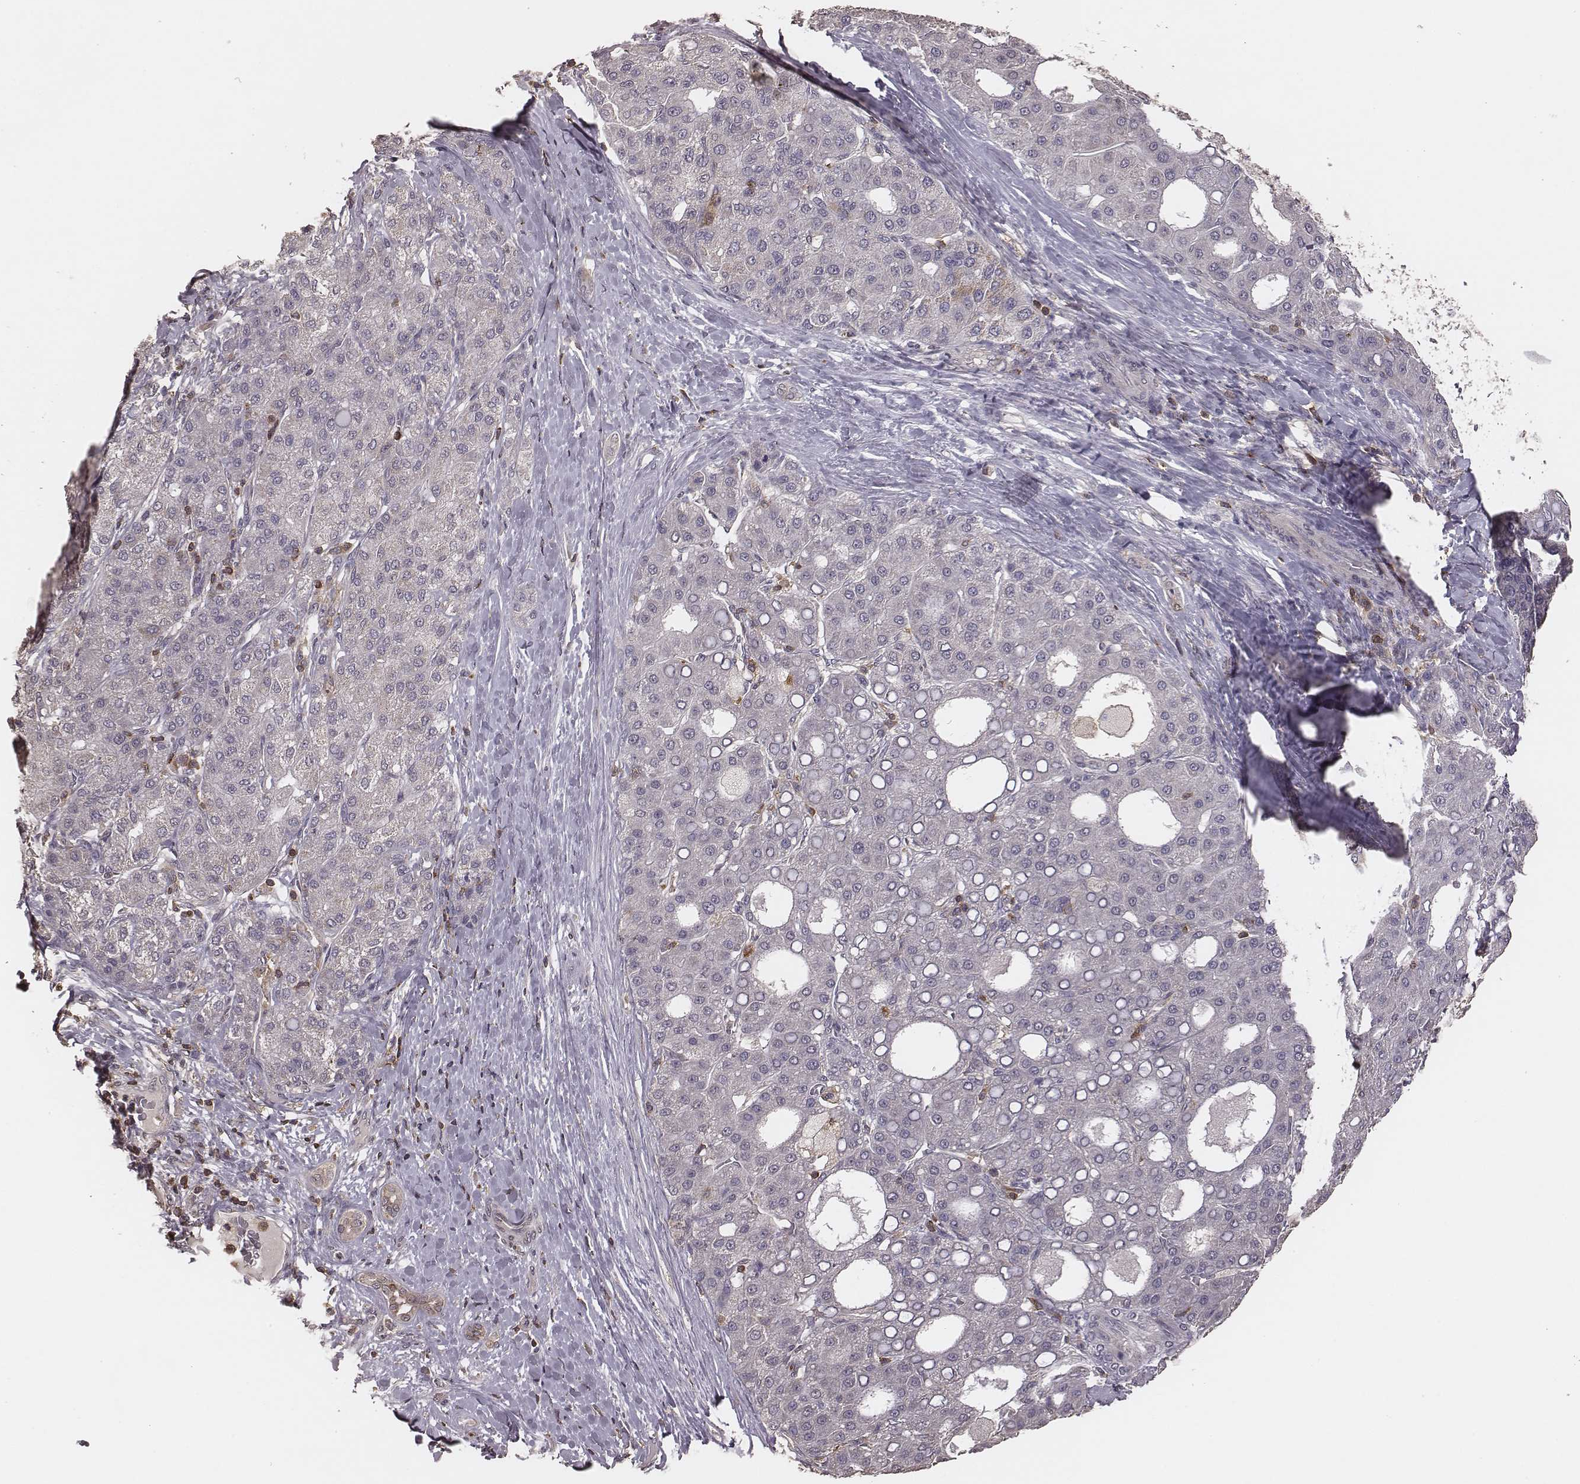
{"staining": {"intensity": "negative", "quantity": "none", "location": "none"}, "tissue": "liver cancer", "cell_type": "Tumor cells", "image_type": "cancer", "snomed": [{"axis": "morphology", "description": "Carcinoma, Hepatocellular, NOS"}, {"axis": "topography", "description": "Liver"}], "caption": "Liver hepatocellular carcinoma was stained to show a protein in brown. There is no significant positivity in tumor cells.", "gene": "PILRA", "patient": {"sex": "male", "age": 65}}